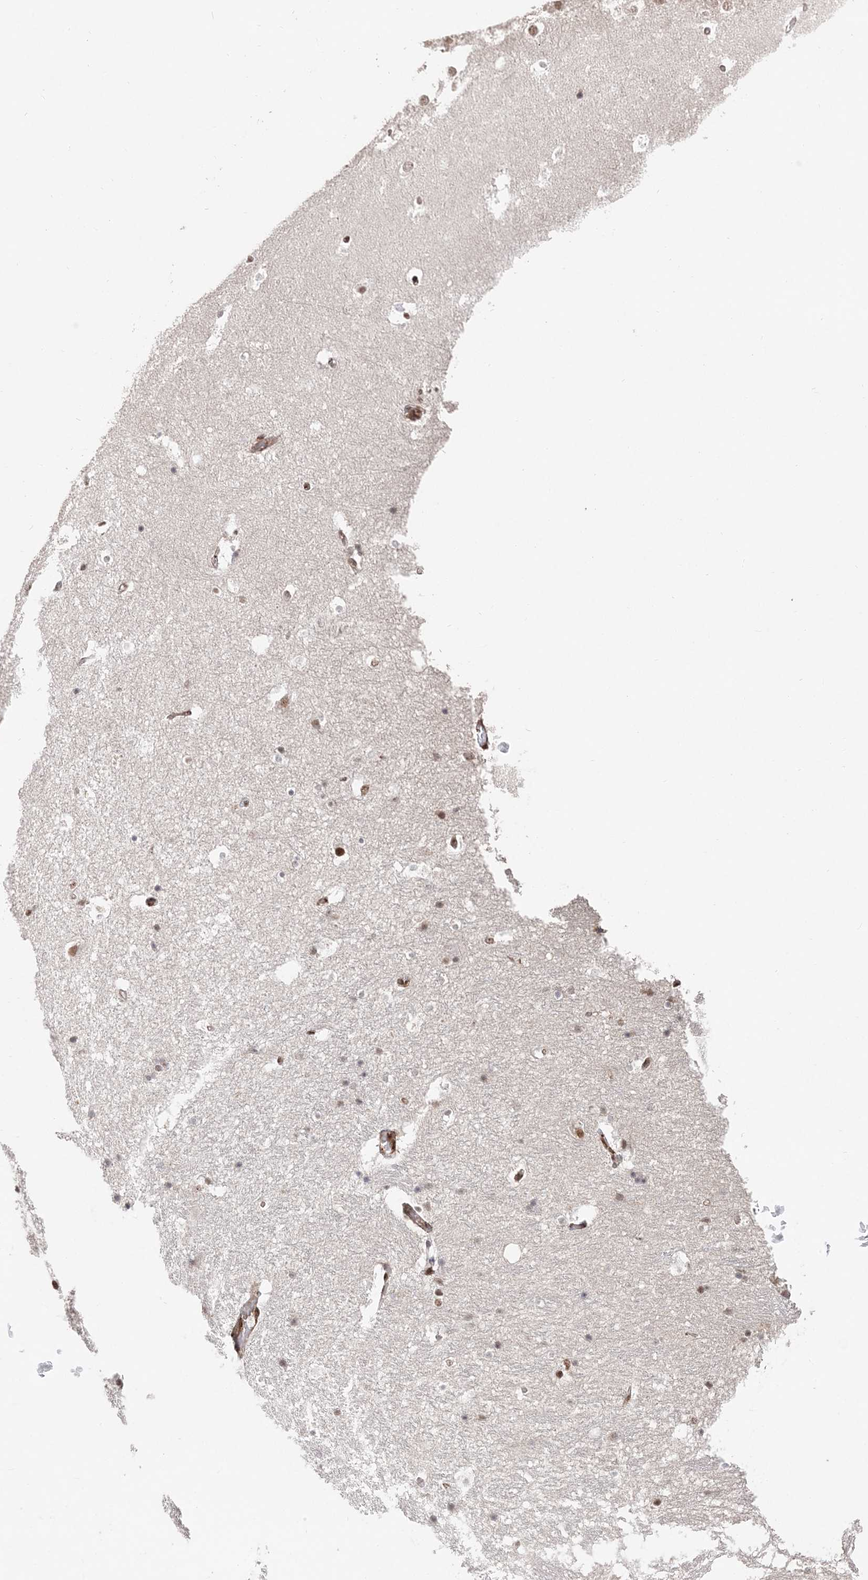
{"staining": {"intensity": "moderate", "quantity": "<25%", "location": "nuclear"}, "tissue": "hippocampus", "cell_type": "Glial cells", "image_type": "normal", "snomed": [{"axis": "morphology", "description": "Normal tissue, NOS"}, {"axis": "topography", "description": "Hippocampus"}], "caption": "A brown stain shows moderate nuclear positivity of a protein in glial cells of normal human hippocampus. (DAB (3,3'-diaminobenzidine) IHC with brightfield microscopy, high magnification).", "gene": "RBM17", "patient": {"sex": "female", "age": 52}}